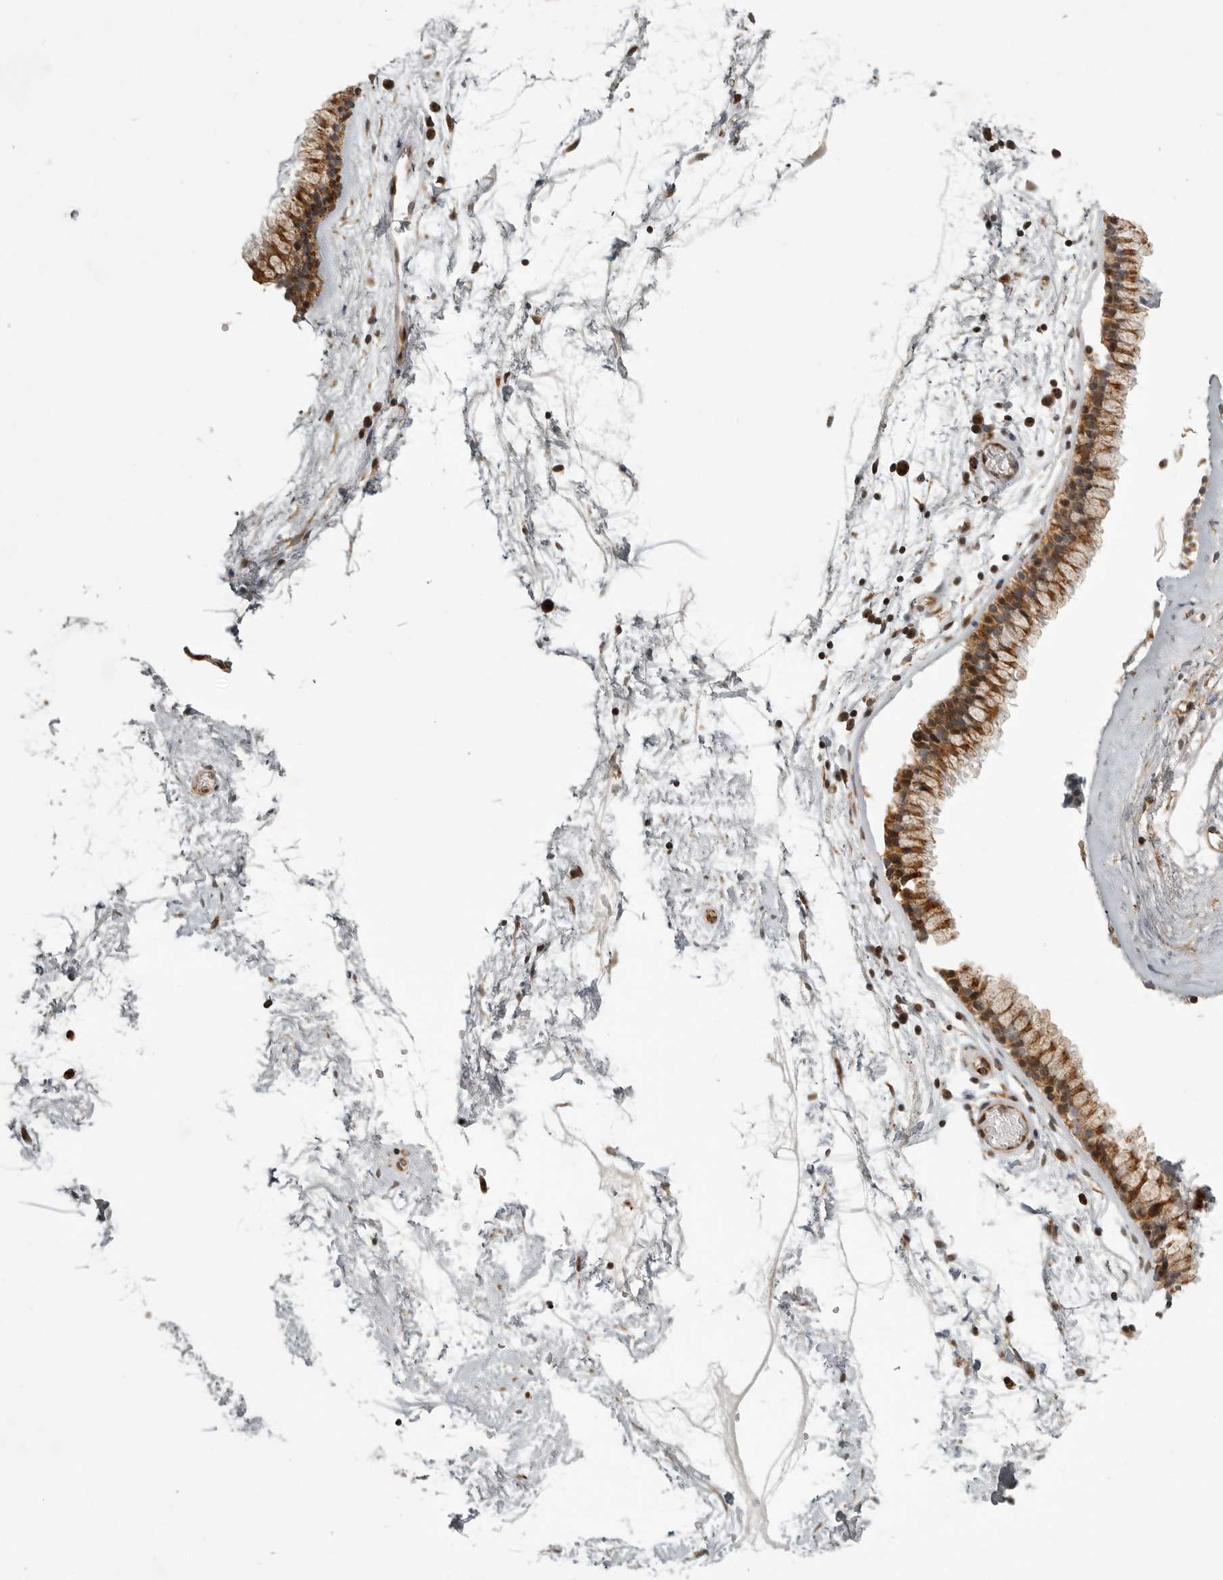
{"staining": {"intensity": "moderate", "quantity": ">75%", "location": "cytoplasmic/membranous"}, "tissue": "nasopharynx", "cell_type": "Respiratory epithelial cells", "image_type": "normal", "snomed": [{"axis": "morphology", "description": "Normal tissue, NOS"}, {"axis": "morphology", "description": "Inflammation, NOS"}, {"axis": "topography", "description": "Nasopharynx"}], "caption": "The image displays a brown stain indicating the presence of a protein in the cytoplasmic/membranous of respiratory epithelial cells in nasopharynx.", "gene": "NARS2", "patient": {"sex": "male", "age": 48}}